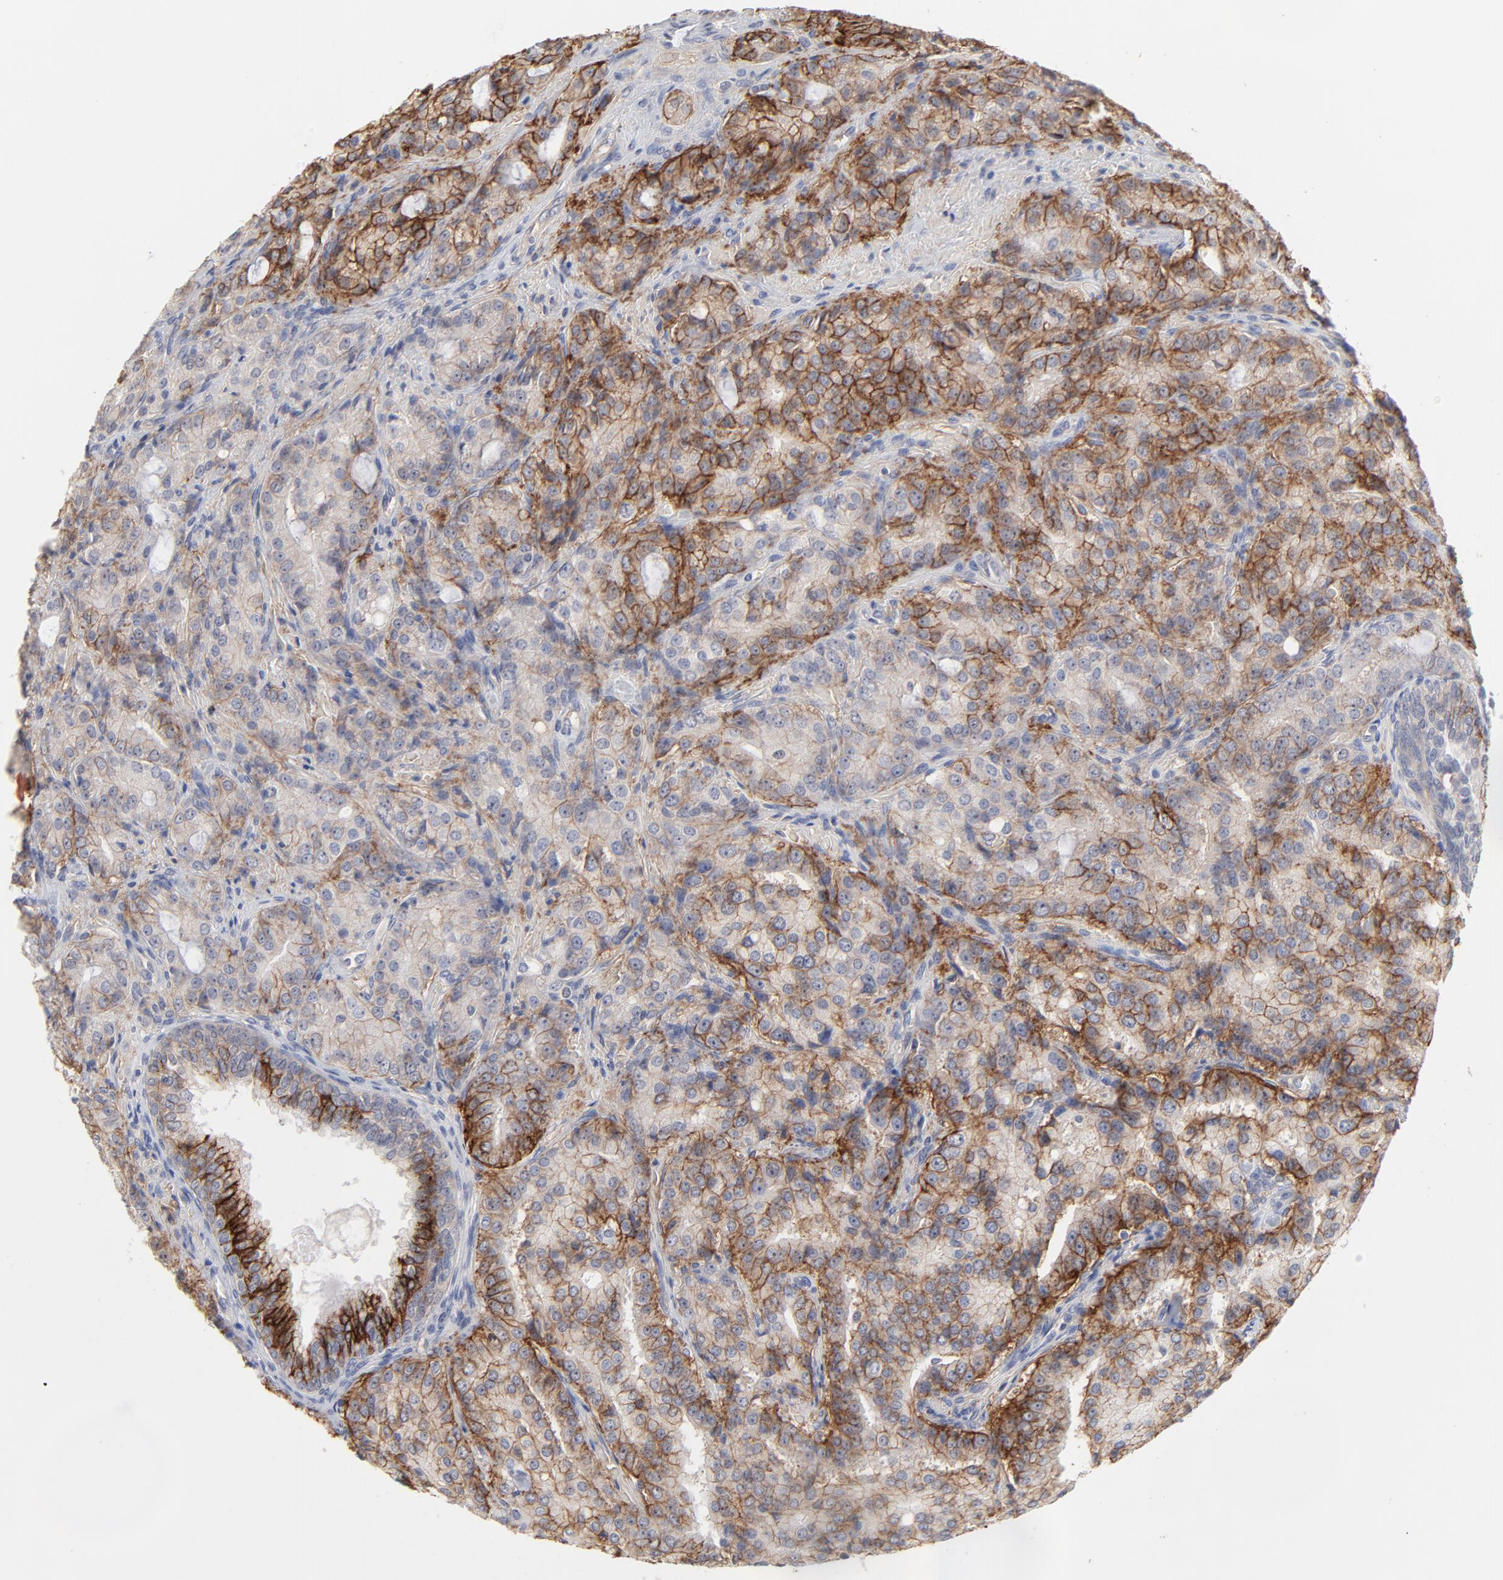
{"staining": {"intensity": "strong", "quantity": ">75%", "location": "cytoplasmic/membranous"}, "tissue": "prostate cancer", "cell_type": "Tumor cells", "image_type": "cancer", "snomed": [{"axis": "morphology", "description": "Adenocarcinoma, High grade"}, {"axis": "topography", "description": "Prostate"}], "caption": "An image showing strong cytoplasmic/membranous expression in approximately >75% of tumor cells in high-grade adenocarcinoma (prostate), as visualized by brown immunohistochemical staining.", "gene": "SLC16A1", "patient": {"sex": "male", "age": 72}}